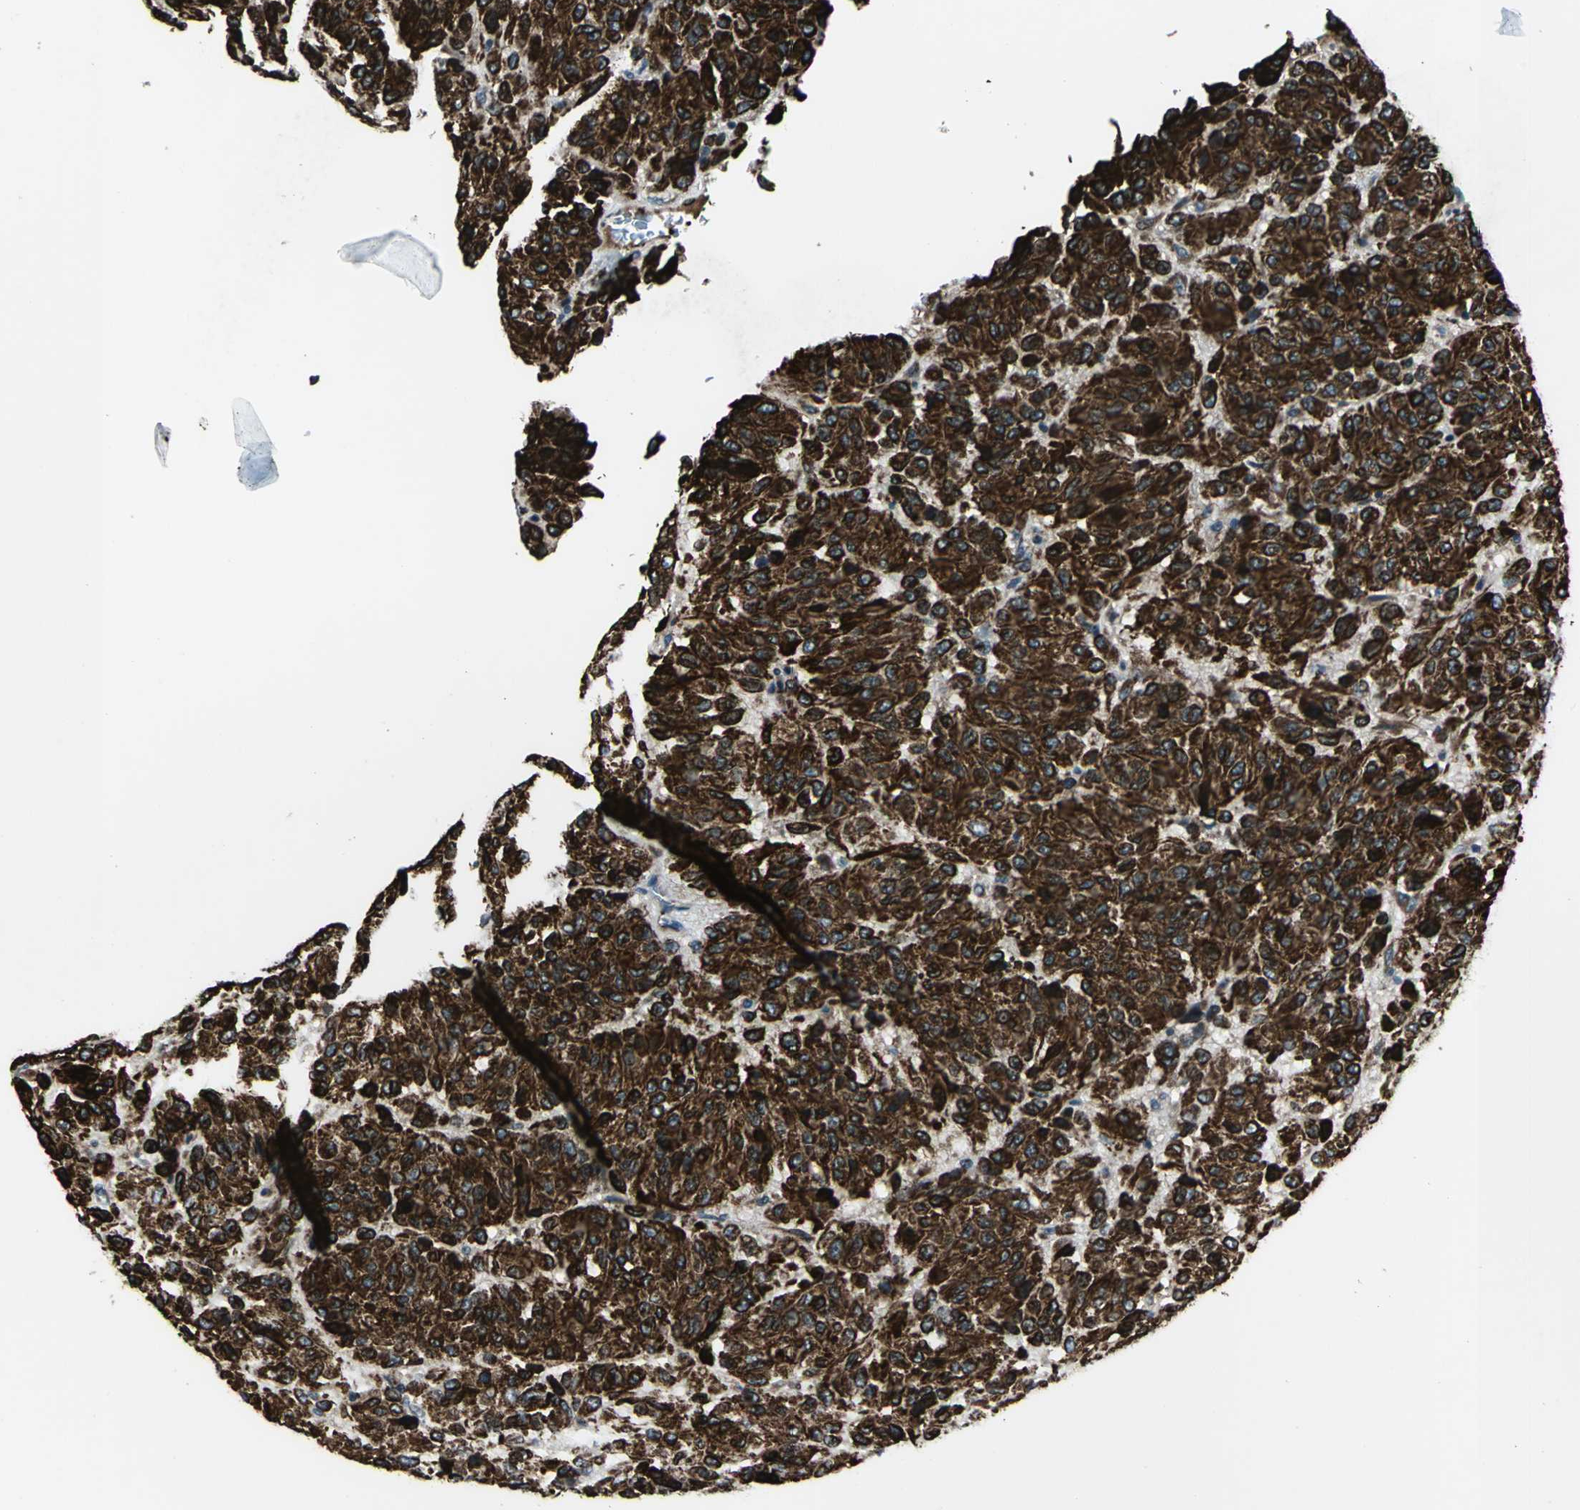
{"staining": {"intensity": "strong", "quantity": ">75%", "location": "cytoplasmic/membranous"}, "tissue": "melanoma", "cell_type": "Tumor cells", "image_type": "cancer", "snomed": [{"axis": "morphology", "description": "Malignant melanoma, Metastatic site"}, {"axis": "topography", "description": "Lung"}], "caption": "This is an image of immunohistochemistry staining of melanoma, which shows strong positivity in the cytoplasmic/membranous of tumor cells.", "gene": "EXD2", "patient": {"sex": "male", "age": 64}}